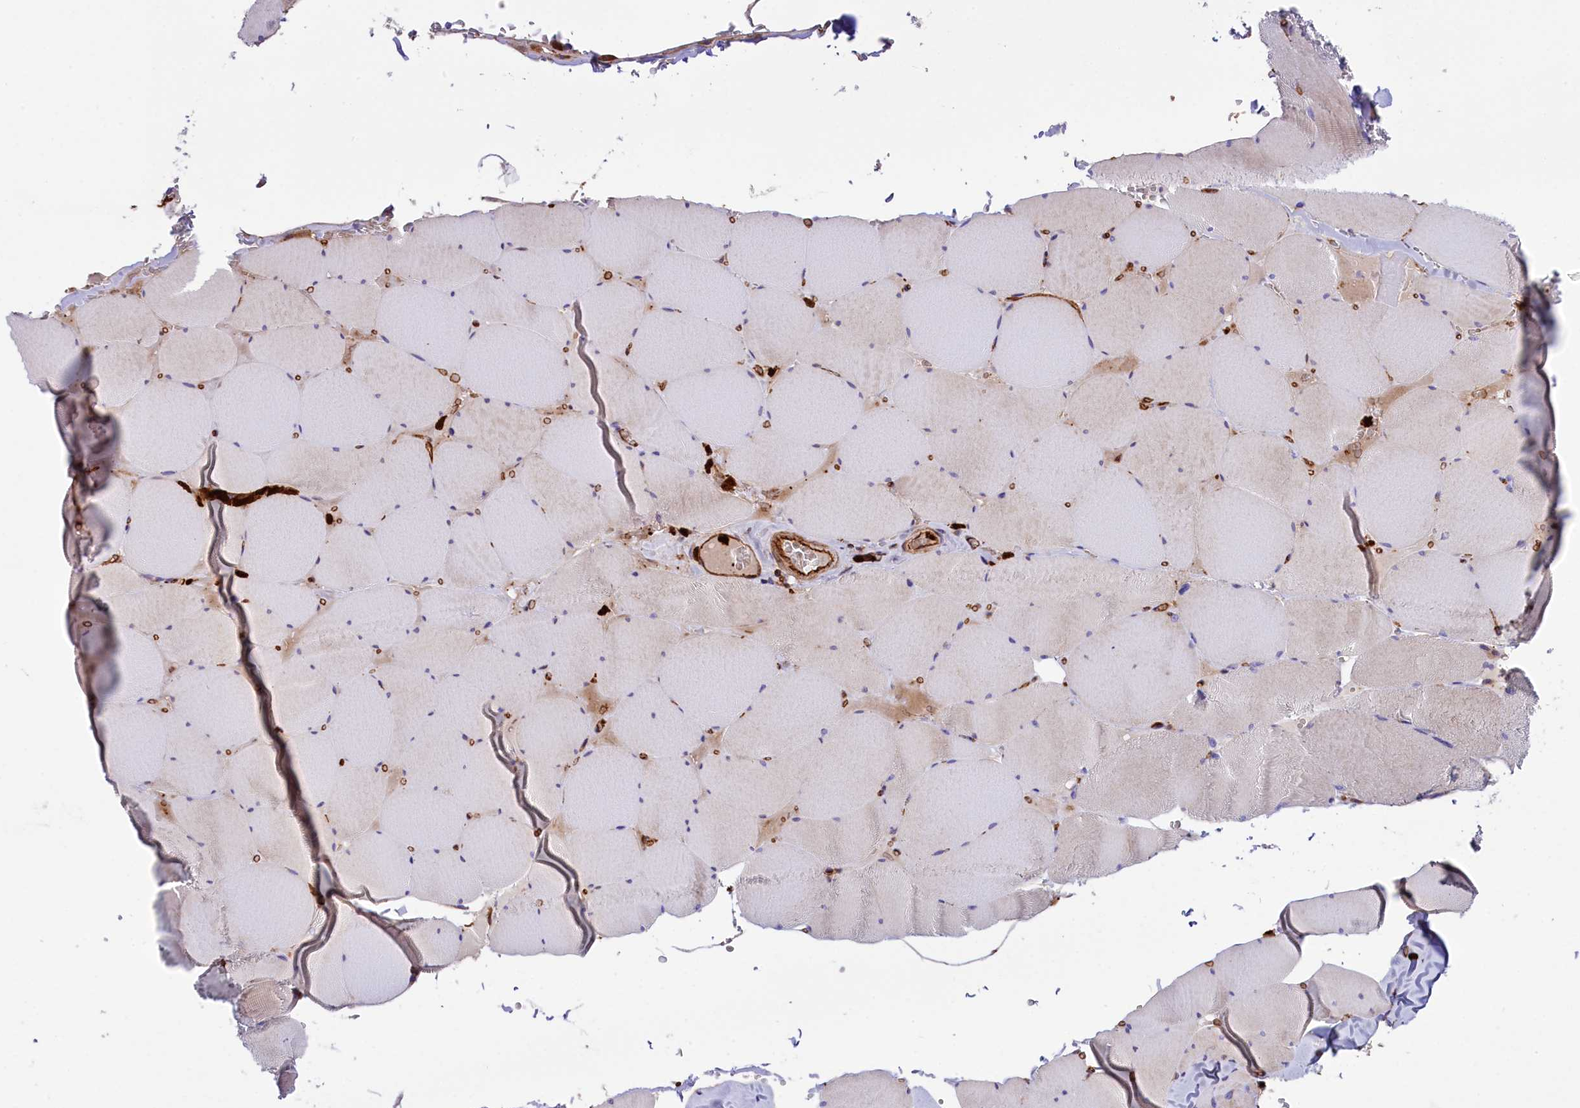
{"staining": {"intensity": "negative", "quantity": "none", "location": "none"}, "tissue": "skeletal muscle", "cell_type": "Myocytes", "image_type": "normal", "snomed": [{"axis": "morphology", "description": "Normal tissue, NOS"}, {"axis": "topography", "description": "Skeletal muscle"}, {"axis": "topography", "description": "Head-Neck"}], "caption": "A high-resolution histopathology image shows IHC staining of normal skeletal muscle, which reveals no significant positivity in myocytes. (Immunohistochemistry, brightfield microscopy, high magnification).", "gene": "CD99L2", "patient": {"sex": "male", "age": 66}}